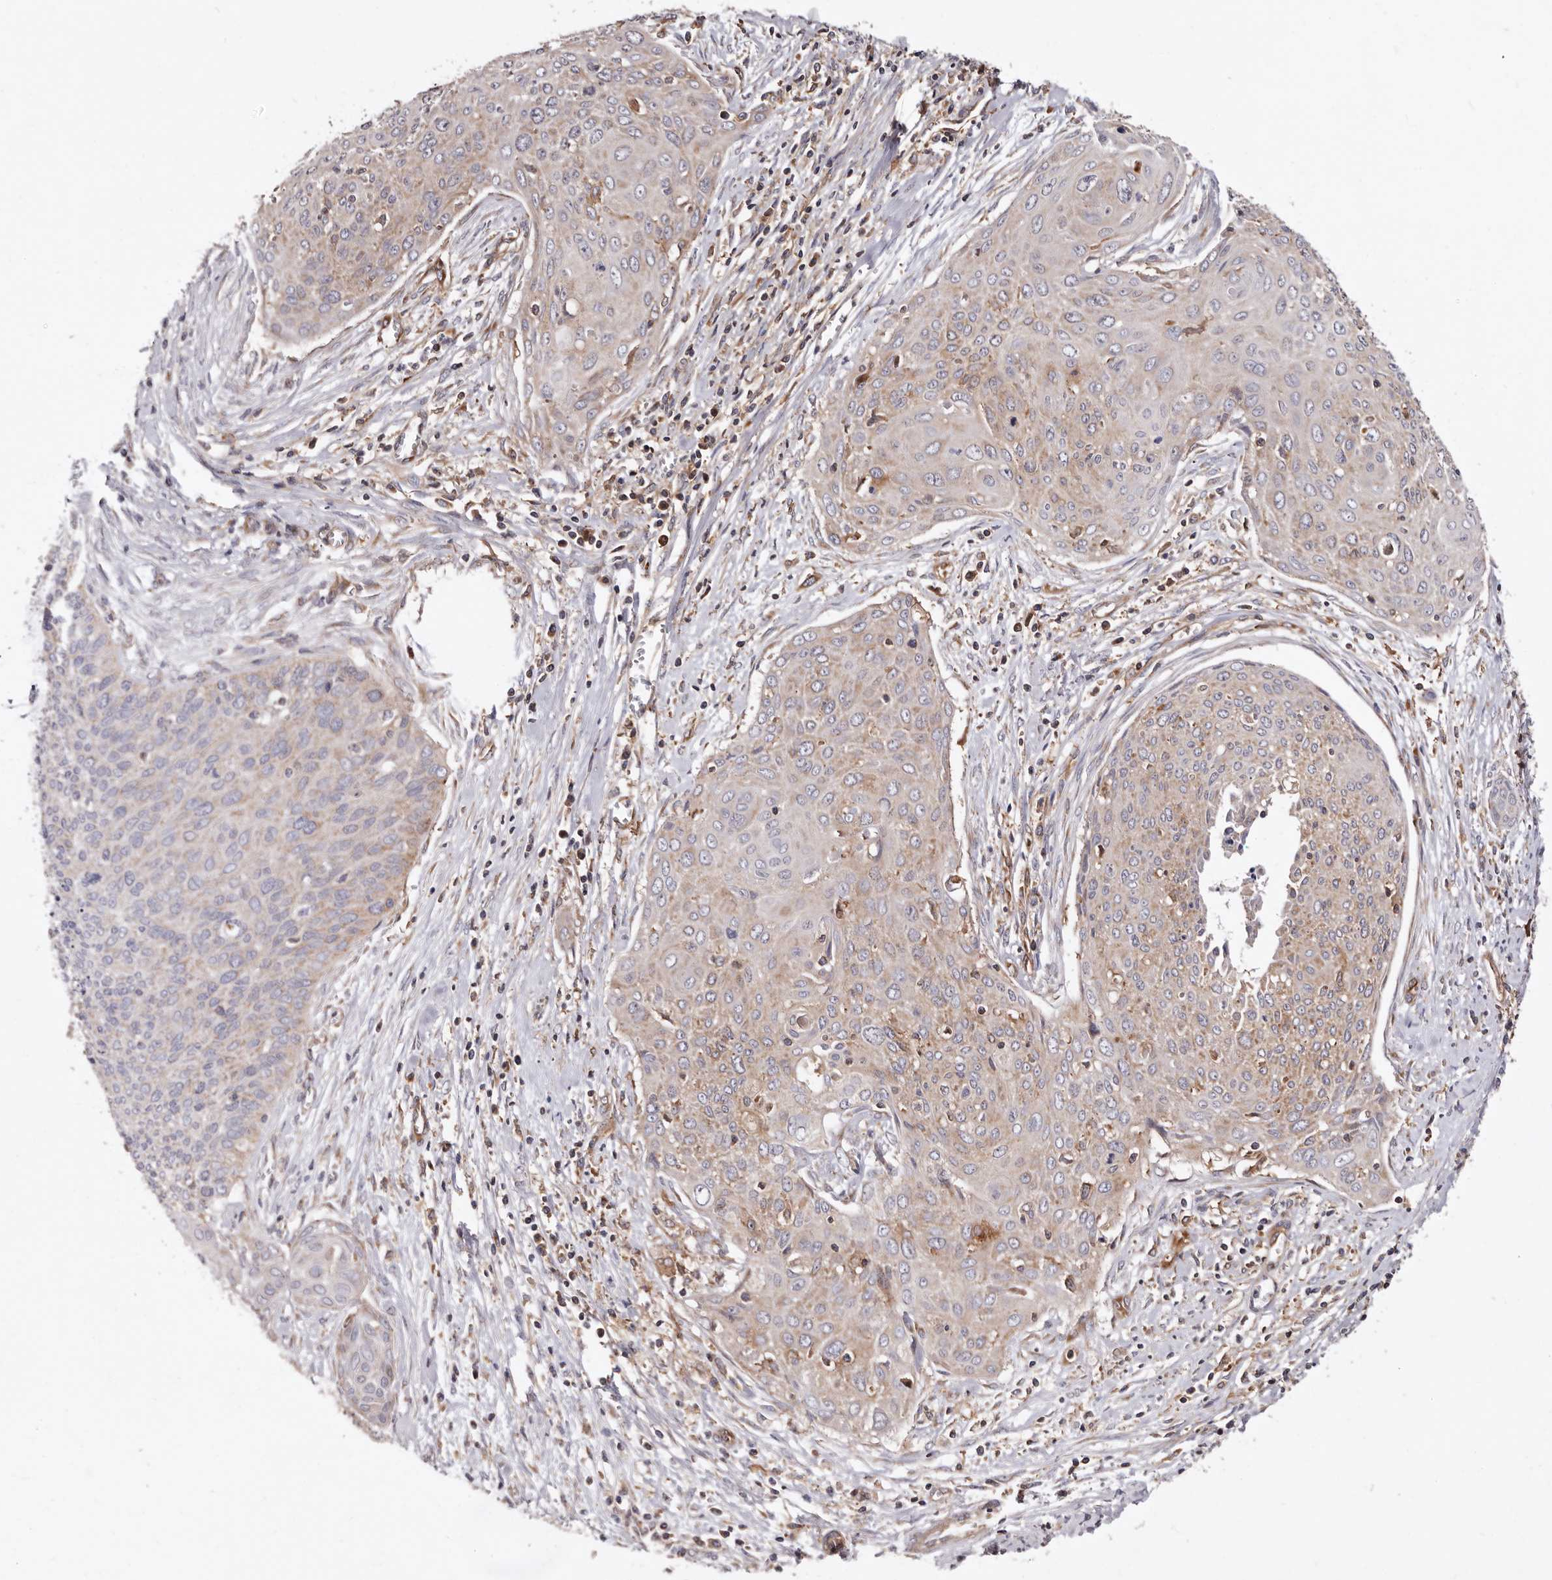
{"staining": {"intensity": "weak", "quantity": "<25%", "location": "cytoplasmic/membranous"}, "tissue": "cervical cancer", "cell_type": "Tumor cells", "image_type": "cancer", "snomed": [{"axis": "morphology", "description": "Squamous cell carcinoma, NOS"}, {"axis": "topography", "description": "Cervix"}], "caption": "Immunohistochemistry micrograph of neoplastic tissue: squamous cell carcinoma (cervical) stained with DAB (3,3'-diaminobenzidine) displays no significant protein positivity in tumor cells.", "gene": "COQ8B", "patient": {"sex": "female", "age": 55}}